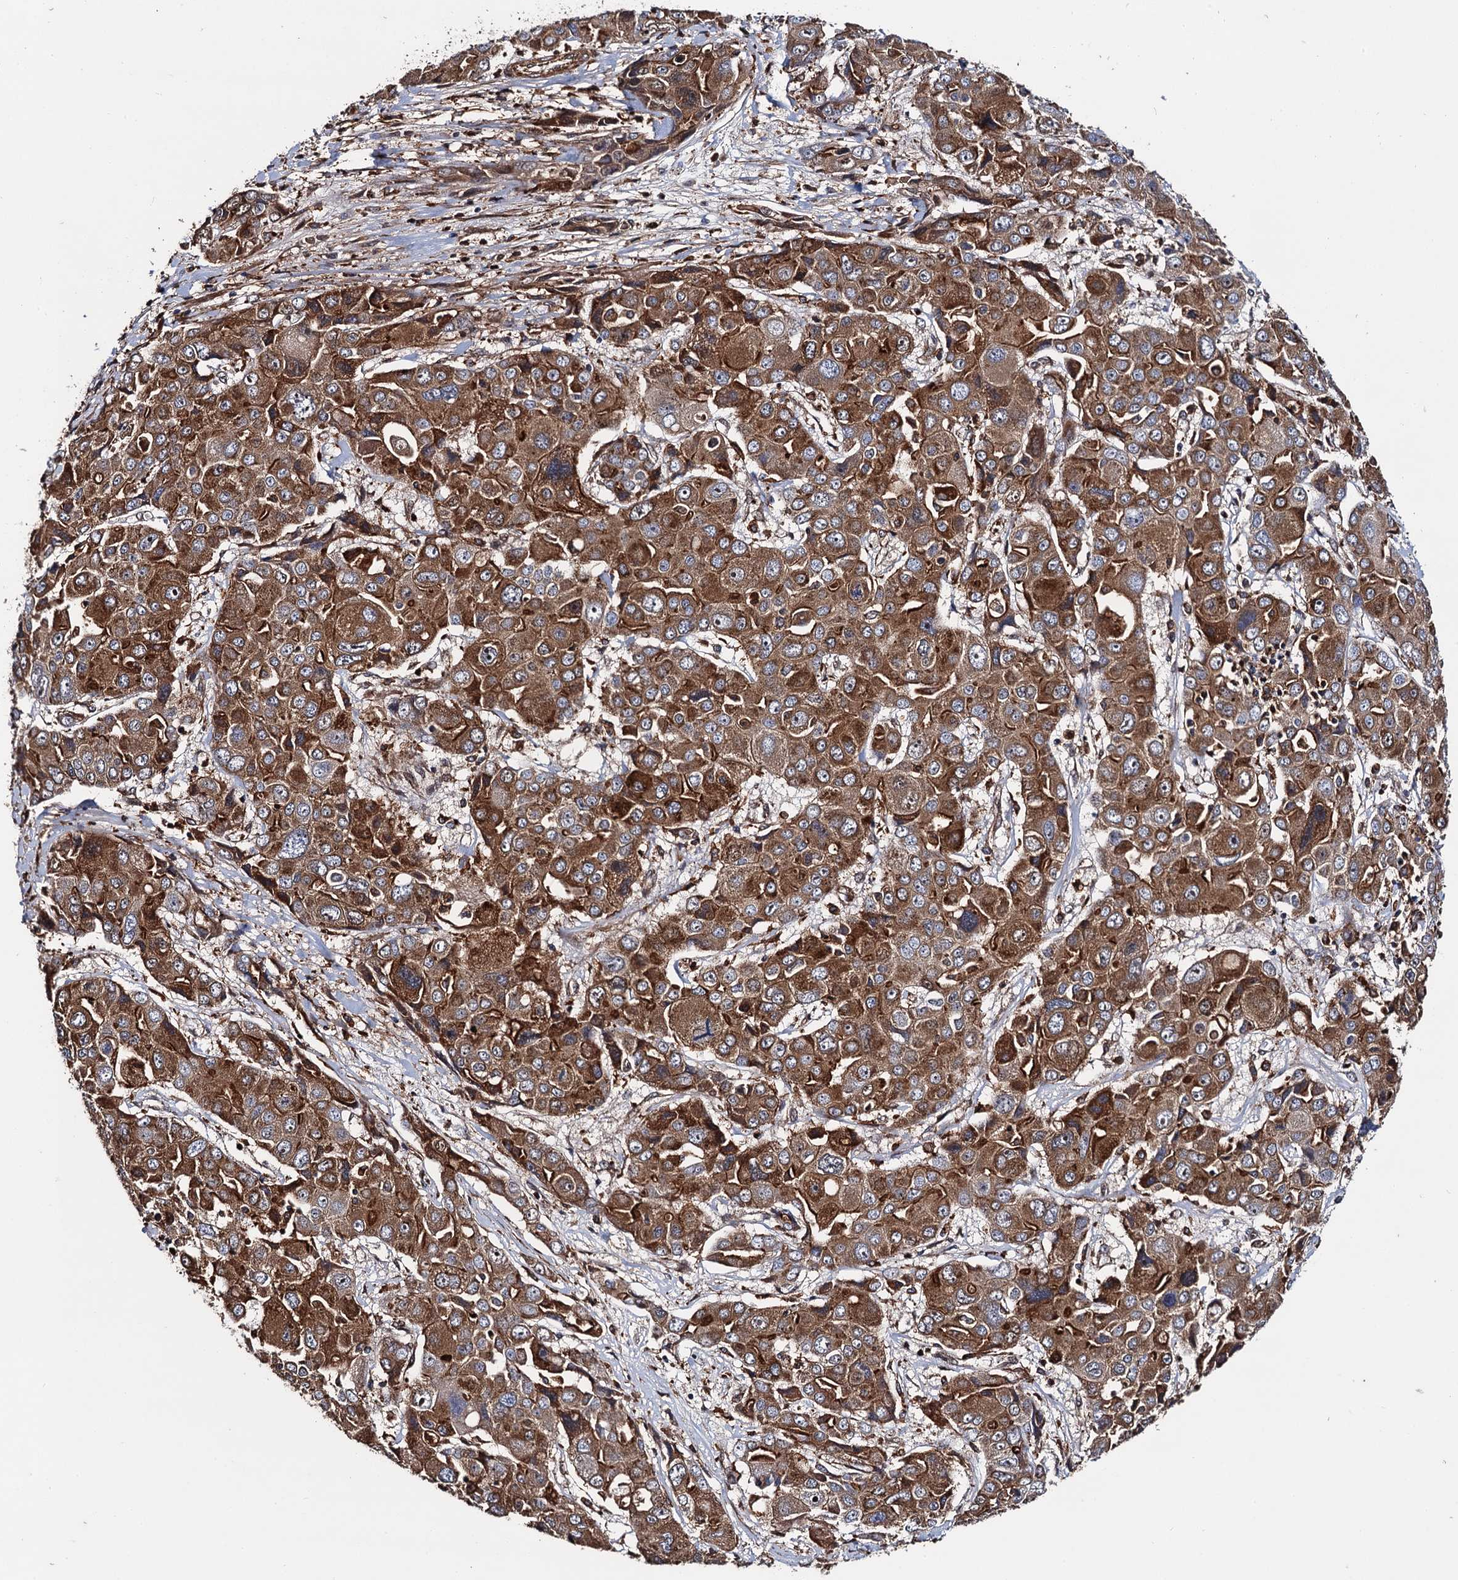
{"staining": {"intensity": "strong", "quantity": "25%-75%", "location": "cytoplasmic/membranous"}, "tissue": "liver cancer", "cell_type": "Tumor cells", "image_type": "cancer", "snomed": [{"axis": "morphology", "description": "Cholangiocarcinoma"}, {"axis": "topography", "description": "Liver"}], "caption": "High-magnification brightfield microscopy of cholangiocarcinoma (liver) stained with DAB (brown) and counterstained with hematoxylin (blue). tumor cells exhibit strong cytoplasmic/membranous expression is seen in approximately25%-75% of cells. (IHC, brightfield microscopy, high magnification).", "gene": "BORA", "patient": {"sex": "male", "age": 67}}